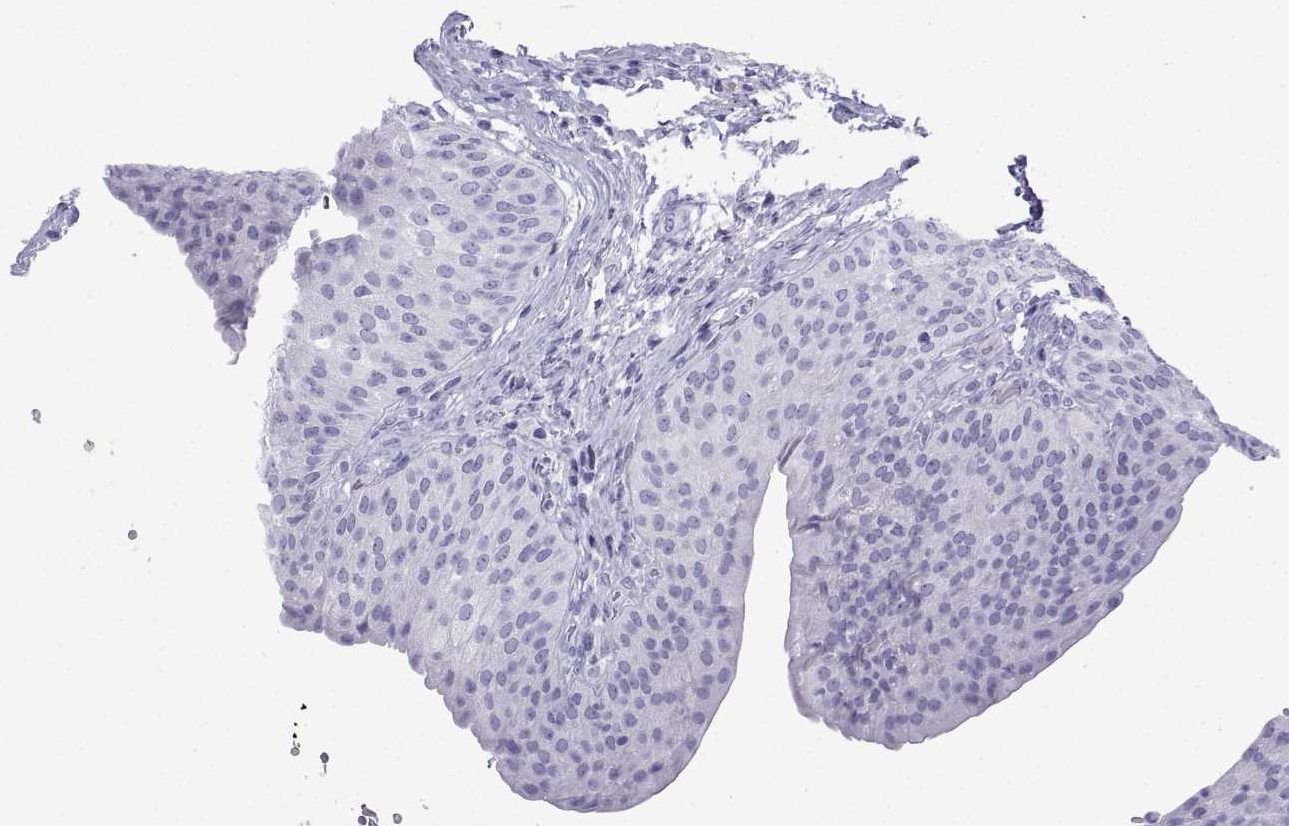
{"staining": {"intensity": "negative", "quantity": "none", "location": "none"}, "tissue": "urinary bladder", "cell_type": "Urothelial cells", "image_type": "normal", "snomed": [{"axis": "morphology", "description": "Normal tissue, NOS"}, {"axis": "topography", "description": "Urinary bladder"}], "caption": "Urothelial cells are negative for brown protein staining in unremarkable urinary bladder. The staining was performed using DAB (3,3'-diaminobenzidine) to visualize the protein expression in brown, while the nuclei were stained in blue with hematoxylin (Magnification: 20x).", "gene": "TRIM46", "patient": {"sex": "male", "age": 66}}